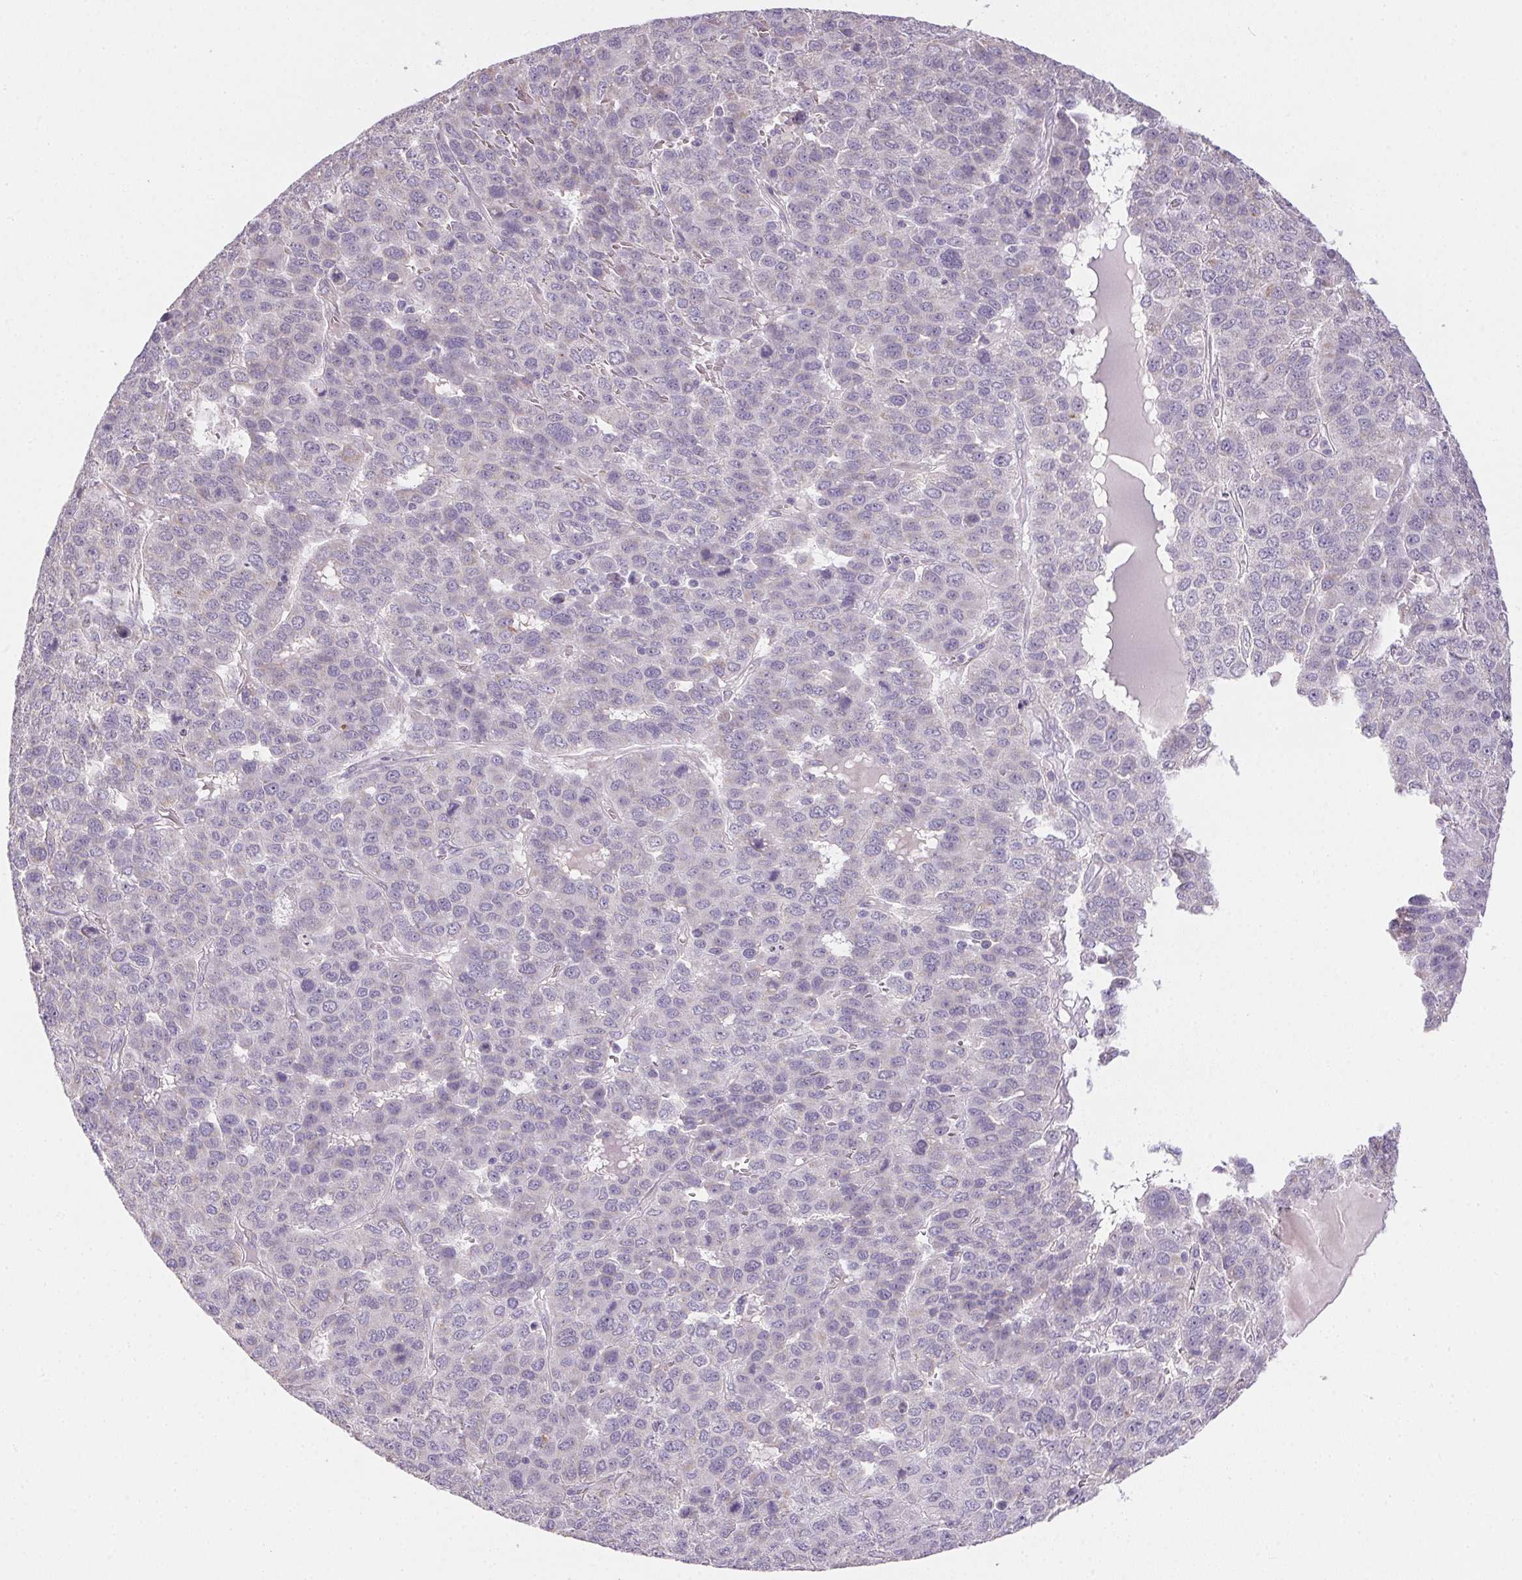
{"staining": {"intensity": "negative", "quantity": "none", "location": "none"}, "tissue": "liver cancer", "cell_type": "Tumor cells", "image_type": "cancer", "snomed": [{"axis": "morphology", "description": "Carcinoma, Hepatocellular, NOS"}, {"axis": "topography", "description": "Liver"}], "caption": "Immunohistochemical staining of liver cancer (hepatocellular carcinoma) displays no significant positivity in tumor cells.", "gene": "SMYD1", "patient": {"sex": "male", "age": 69}}